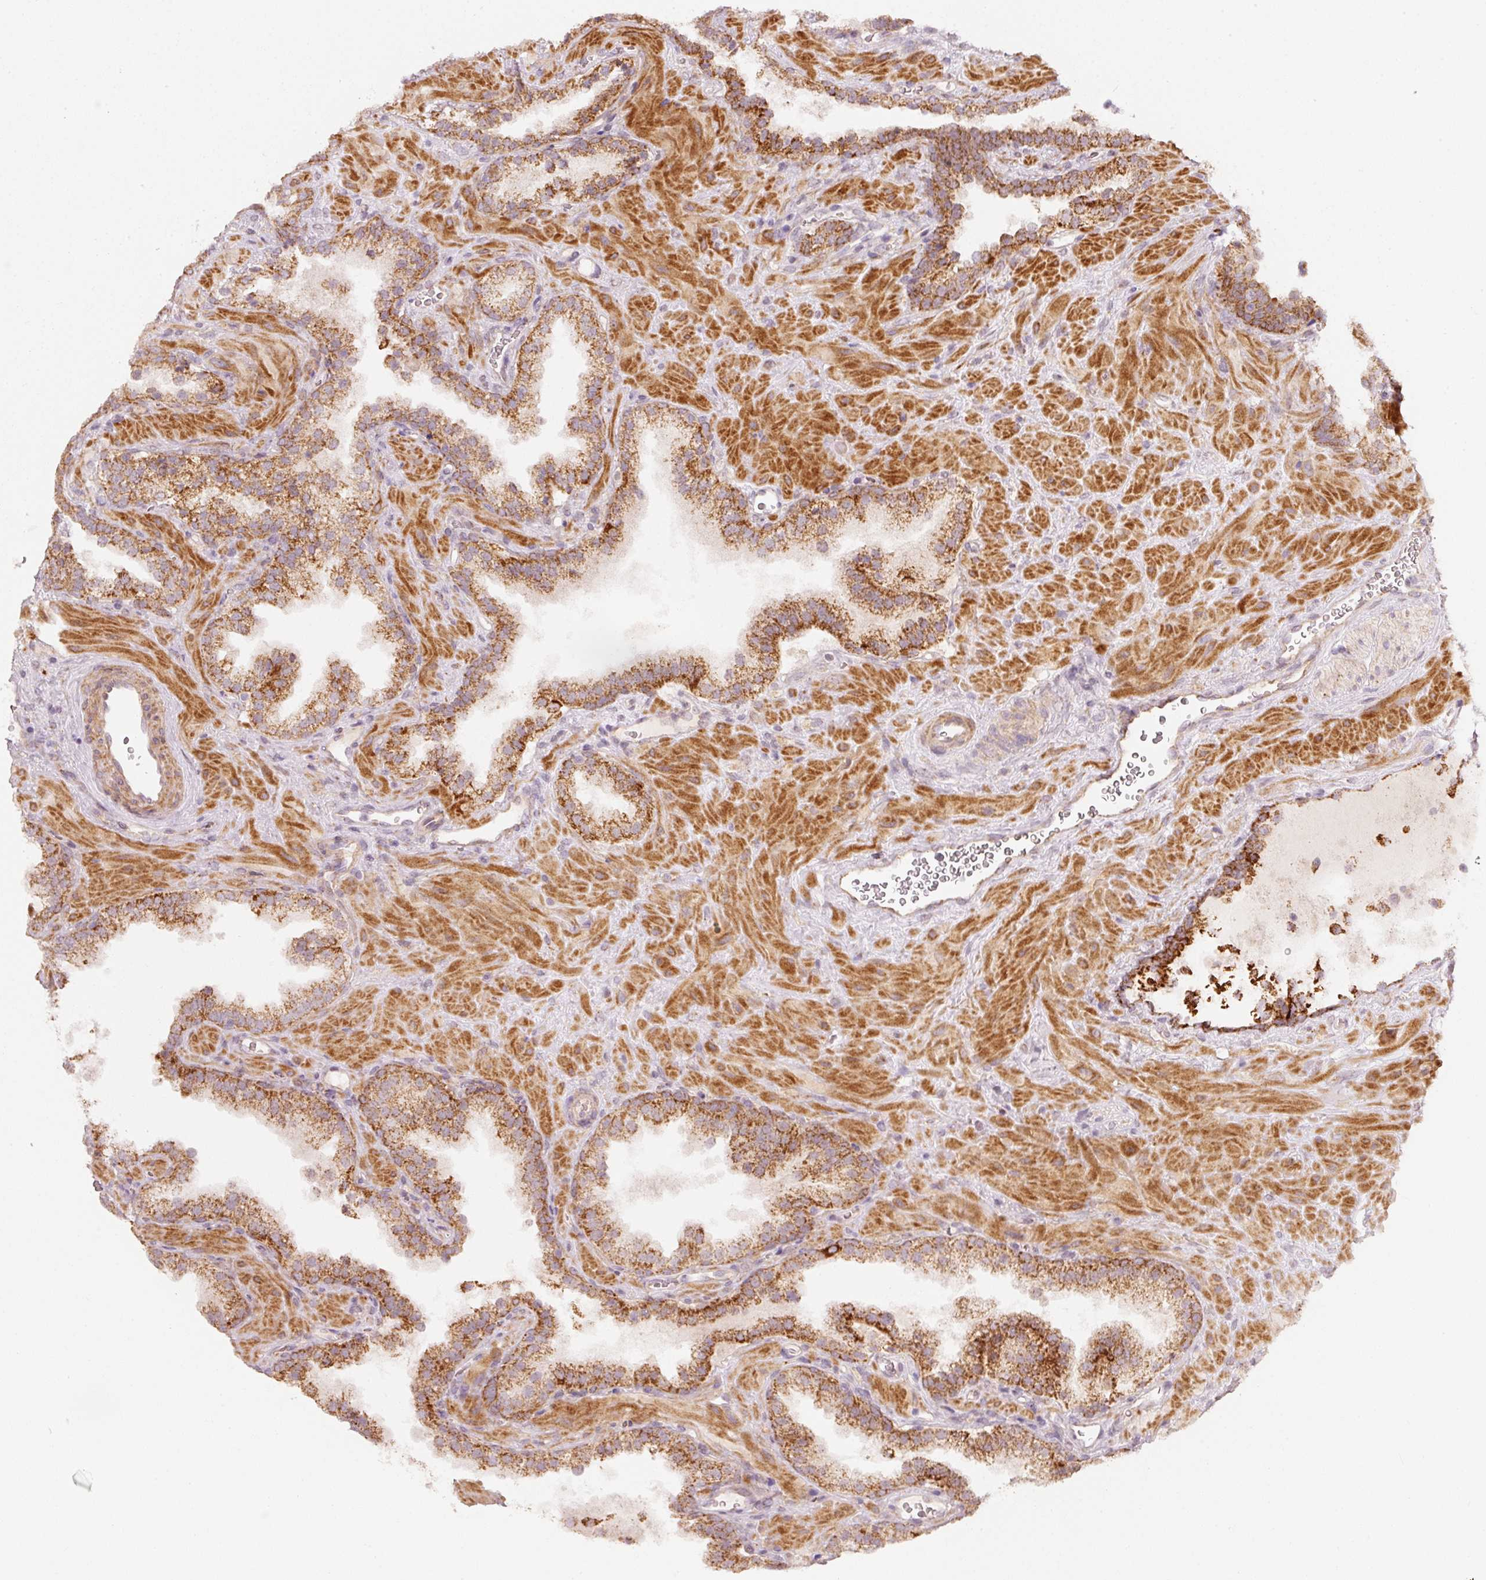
{"staining": {"intensity": "strong", "quantity": ">75%", "location": "cytoplasmic/membranous"}, "tissue": "prostate cancer", "cell_type": "Tumor cells", "image_type": "cancer", "snomed": [{"axis": "morphology", "description": "Adenocarcinoma, Low grade"}, {"axis": "topography", "description": "Prostate"}], "caption": "A brown stain shows strong cytoplasmic/membranous positivity of a protein in prostate low-grade adenocarcinoma tumor cells.", "gene": "ARHGAP22", "patient": {"sex": "male", "age": 62}}